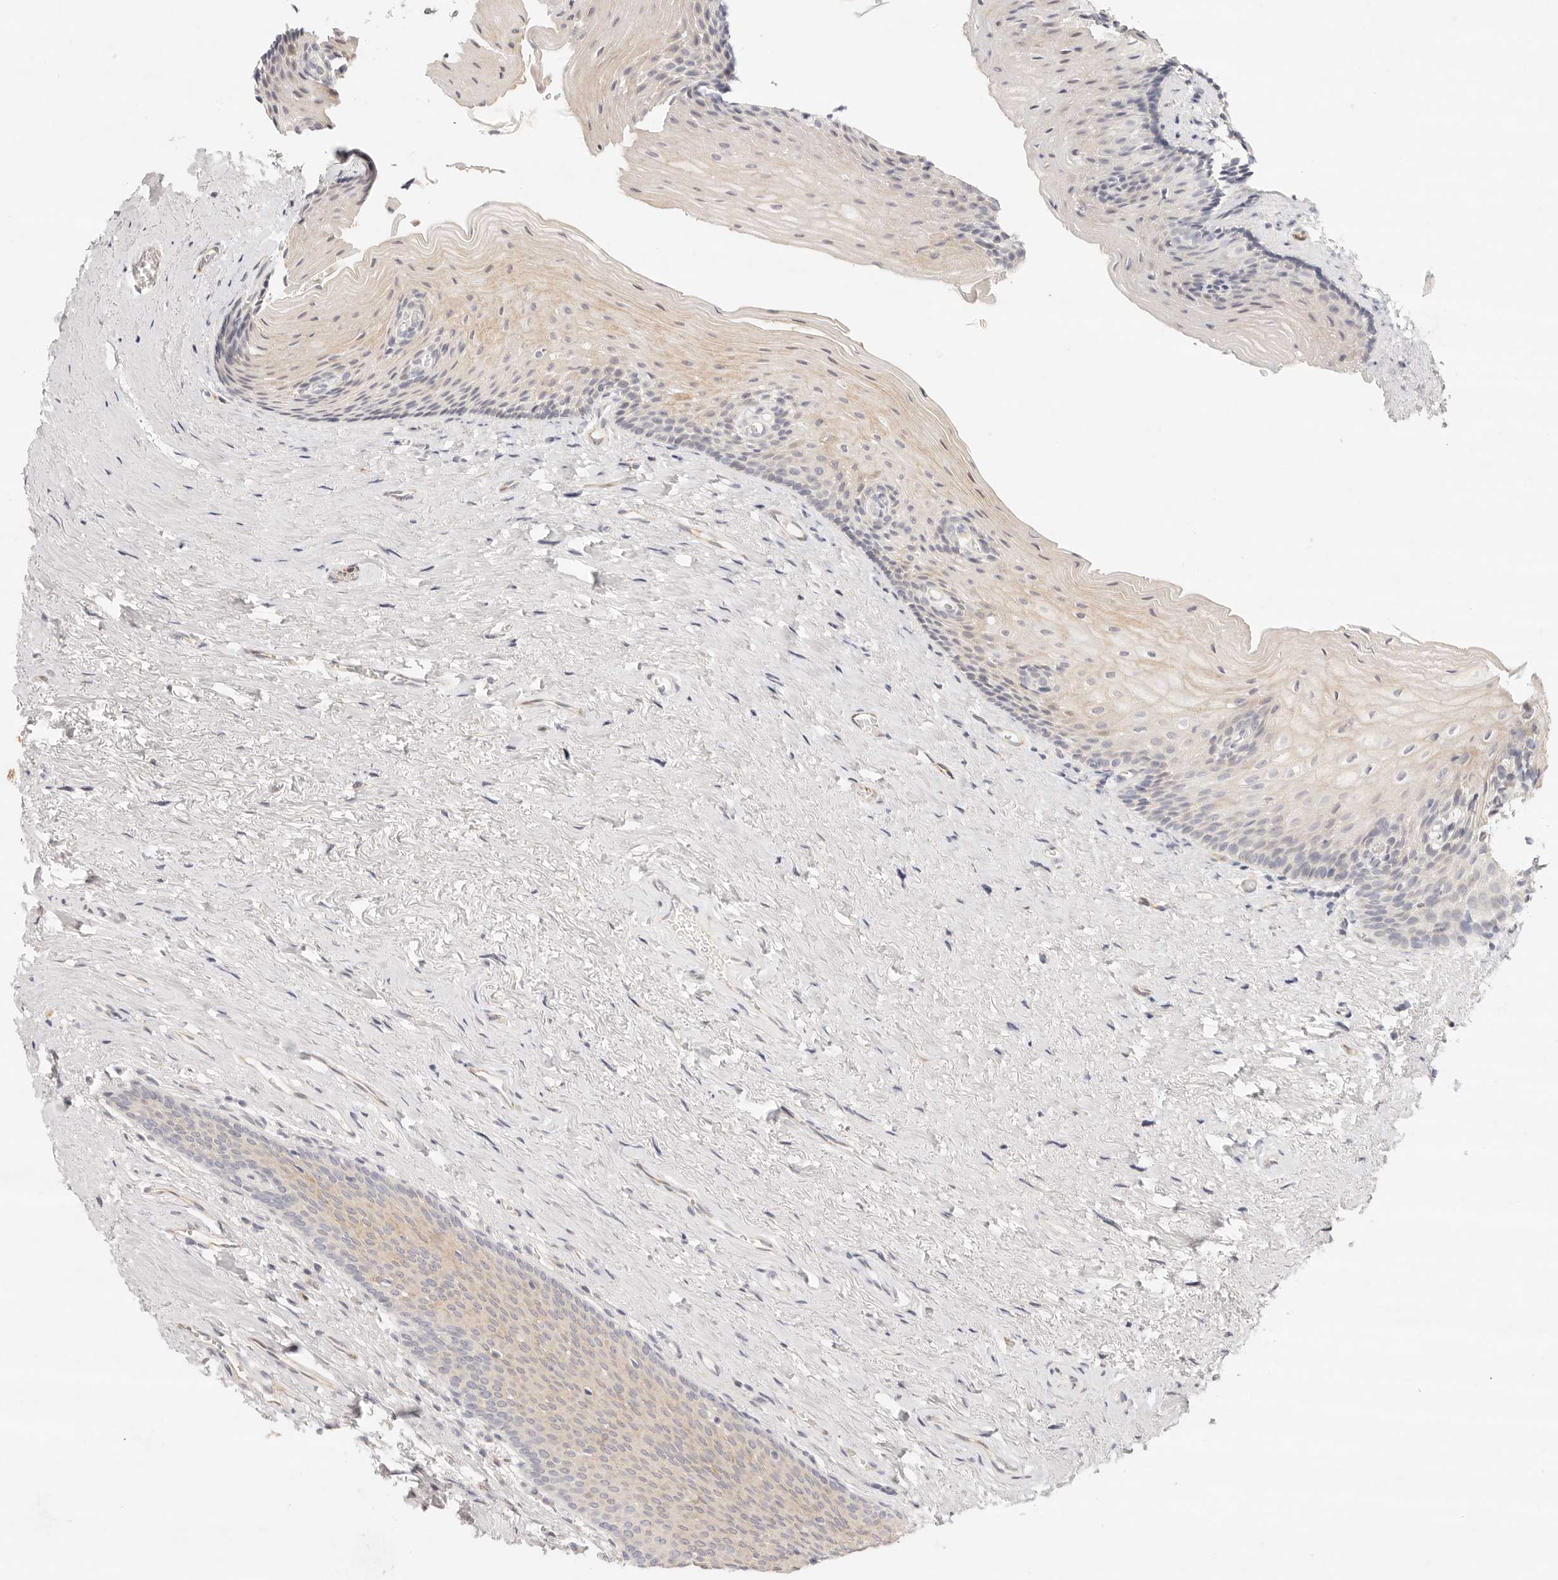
{"staining": {"intensity": "weak", "quantity": "<25%", "location": "cytoplasmic/membranous"}, "tissue": "urinary bladder", "cell_type": "Urothelial cells", "image_type": "normal", "snomed": [{"axis": "morphology", "description": "Normal tissue, NOS"}, {"axis": "topography", "description": "Urinary bladder"}], "caption": "Protein analysis of normal urinary bladder reveals no significant staining in urothelial cells. (Brightfield microscopy of DAB (3,3'-diaminobenzidine) IHC at high magnification).", "gene": "GPR156", "patient": {"sex": "female", "age": 67}}